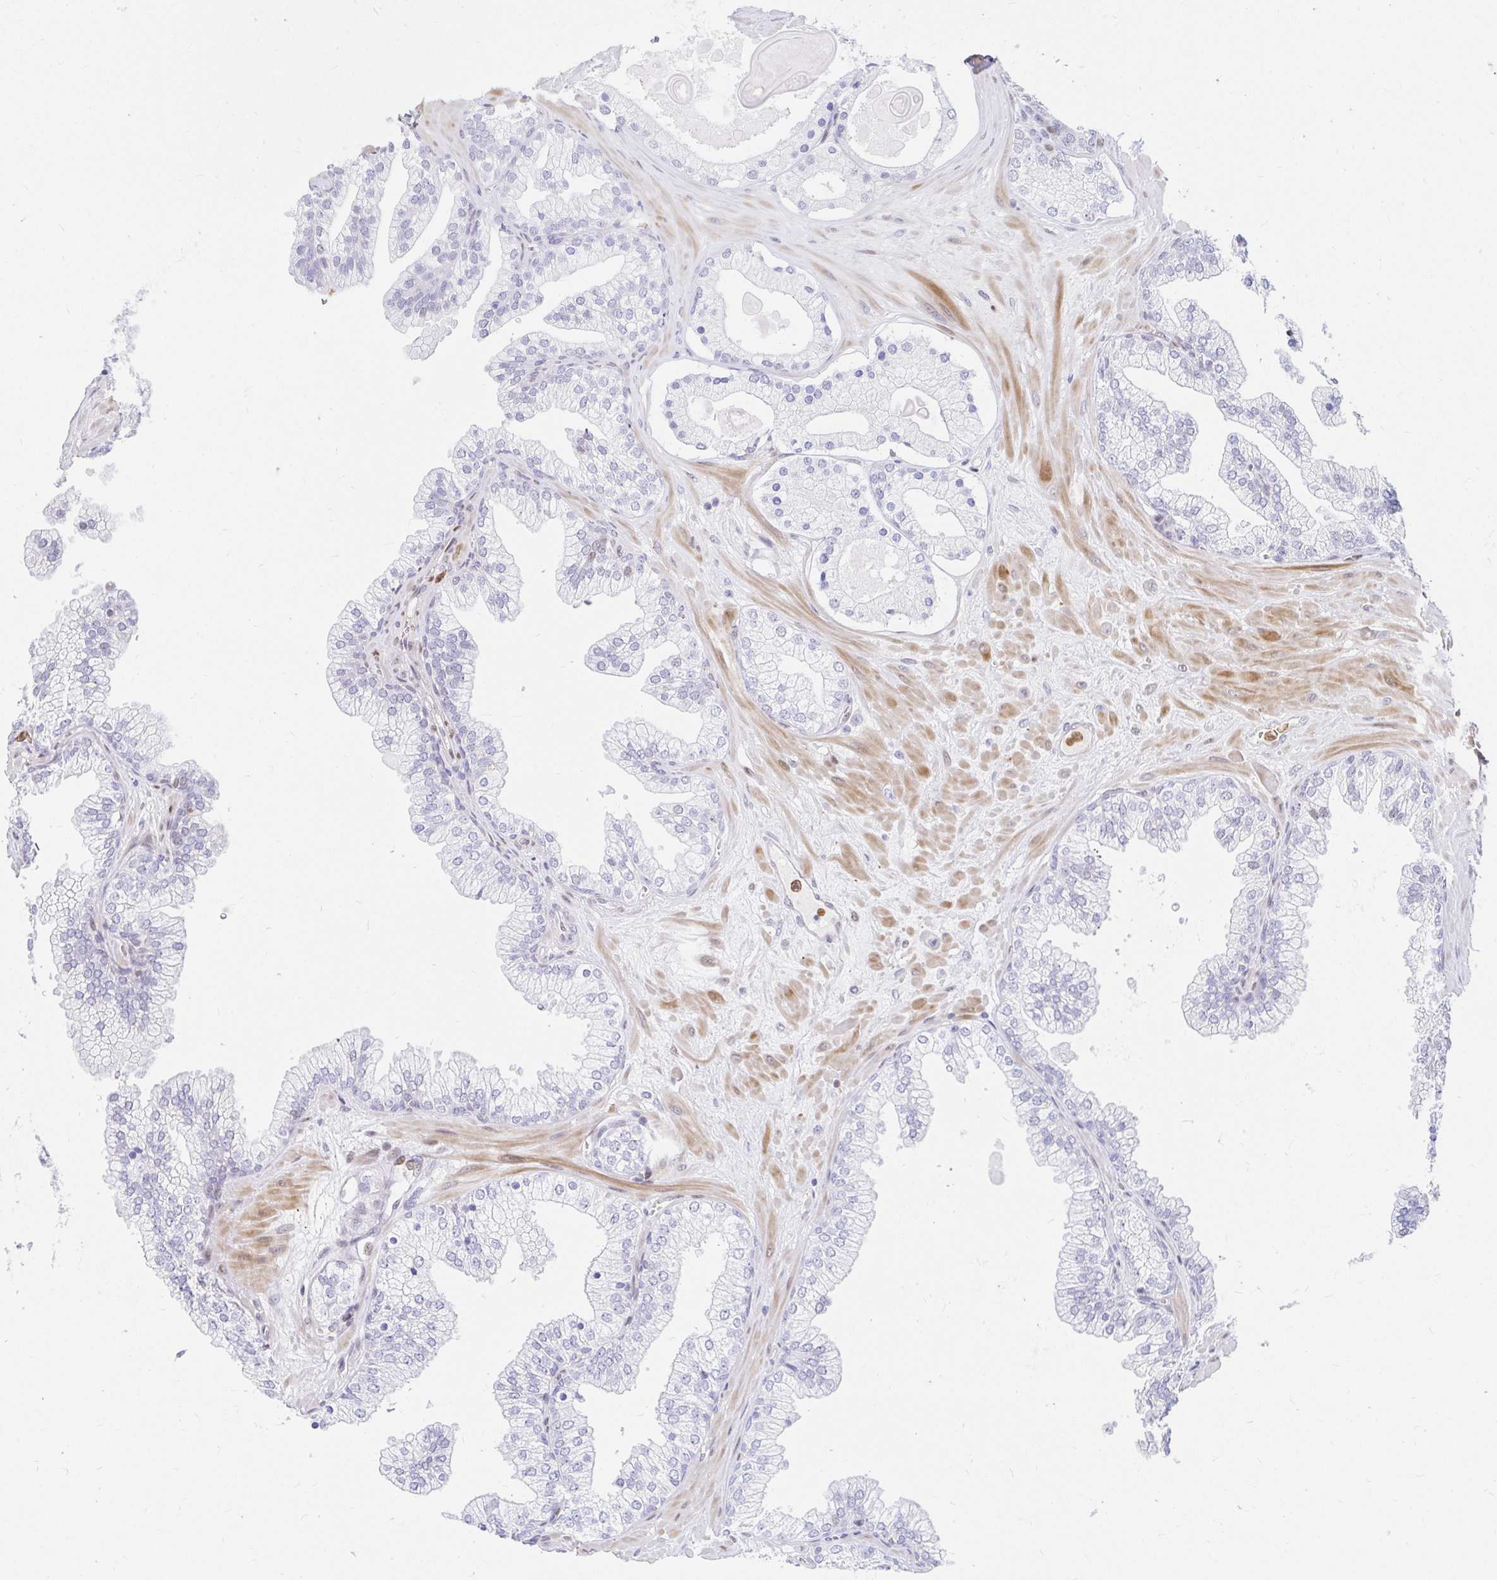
{"staining": {"intensity": "weak", "quantity": "<25%", "location": "nuclear"}, "tissue": "prostate", "cell_type": "Glandular cells", "image_type": "normal", "snomed": [{"axis": "morphology", "description": "Normal tissue, NOS"}, {"axis": "topography", "description": "Prostate"}, {"axis": "topography", "description": "Peripheral nerve tissue"}], "caption": "Image shows no protein staining in glandular cells of unremarkable prostate. Nuclei are stained in blue.", "gene": "HINFP", "patient": {"sex": "male", "age": 61}}